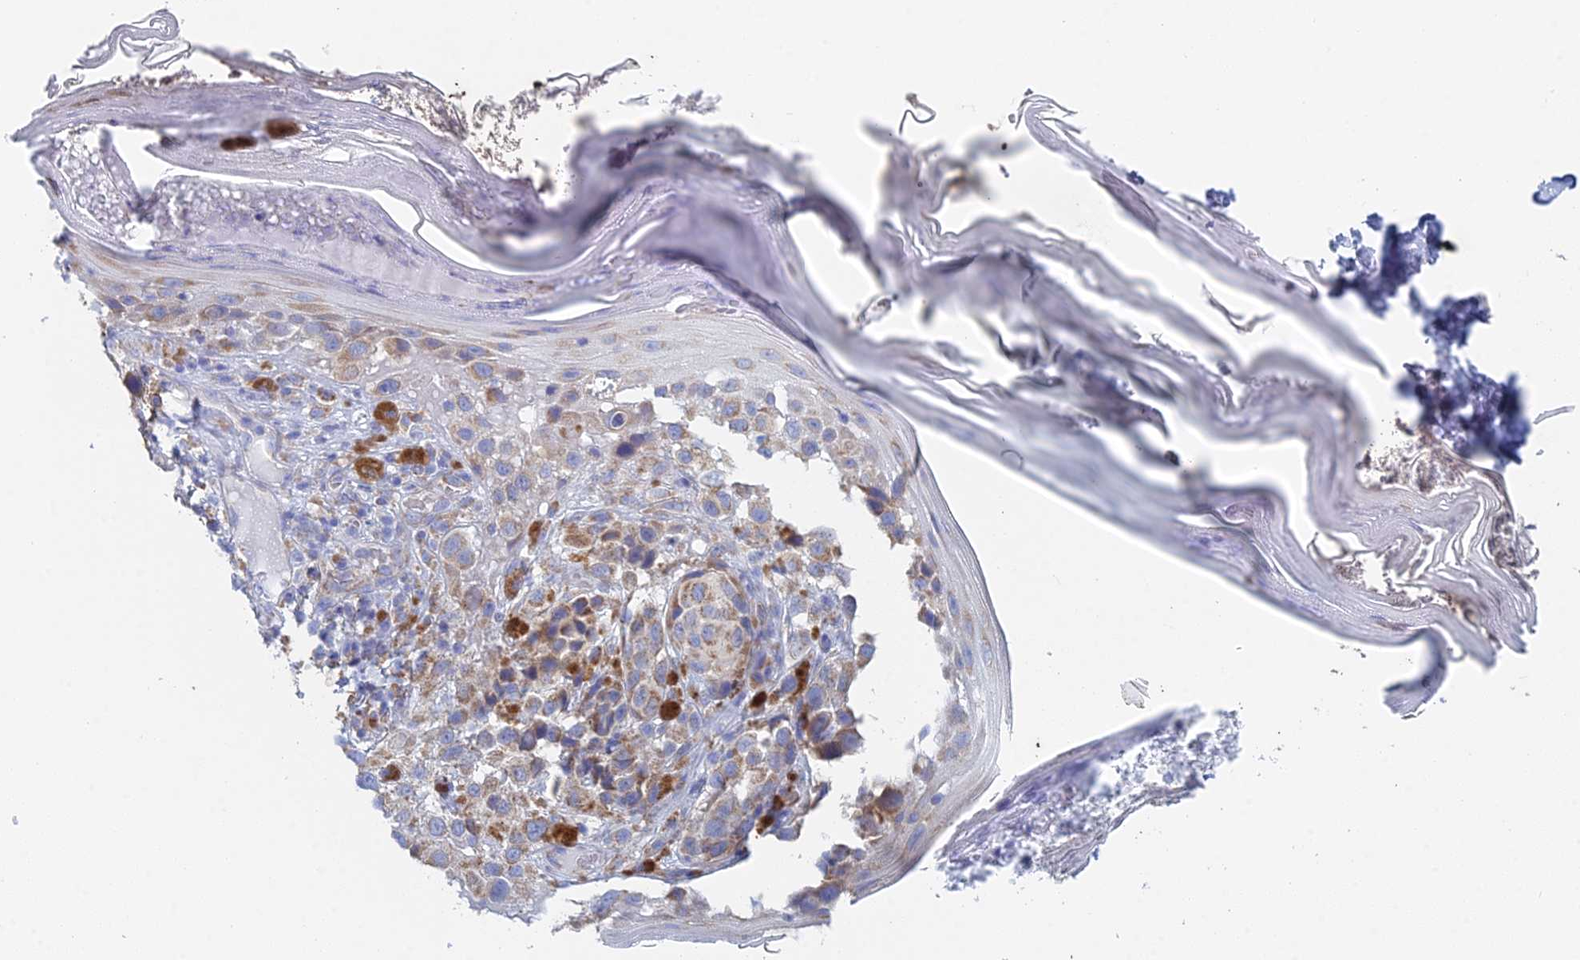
{"staining": {"intensity": "weak", "quantity": ">75%", "location": "cytoplasmic/membranous"}, "tissue": "melanoma", "cell_type": "Tumor cells", "image_type": "cancer", "snomed": [{"axis": "morphology", "description": "Malignant melanoma, NOS"}, {"axis": "topography", "description": "Skin"}], "caption": "Human melanoma stained with a protein marker displays weak staining in tumor cells.", "gene": "CRACR2B", "patient": {"sex": "male", "age": 38}}